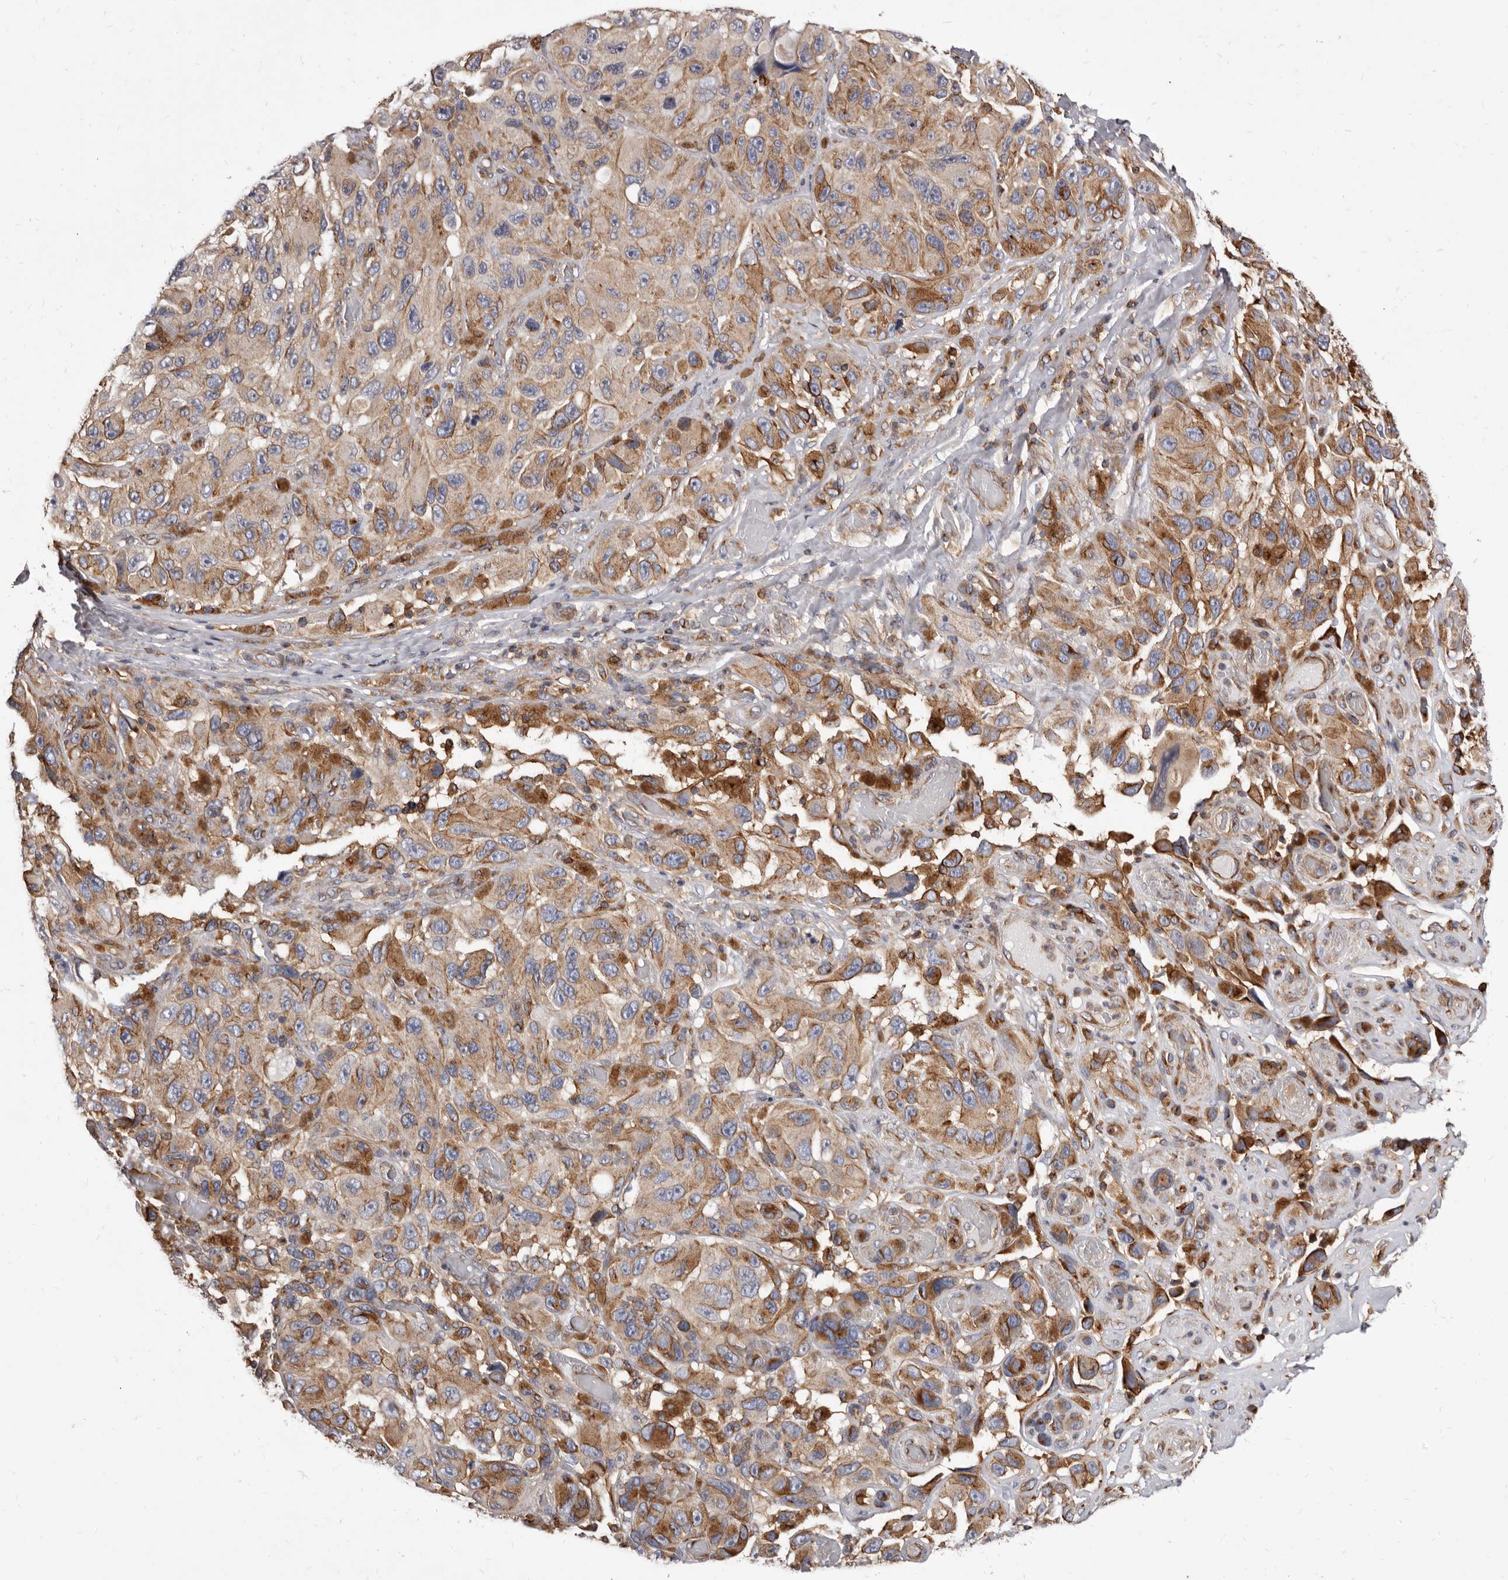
{"staining": {"intensity": "strong", "quantity": "25%-75%", "location": "cytoplasmic/membranous"}, "tissue": "melanoma", "cell_type": "Tumor cells", "image_type": "cancer", "snomed": [{"axis": "morphology", "description": "Malignant melanoma, NOS"}, {"axis": "topography", "description": "Skin"}], "caption": "Malignant melanoma stained for a protein demonstrates strong cytoplasmic/membranous positivity in tumor cells.", "gene": "NIBAN1", "patient": {"sex": "female", "age": 73}}